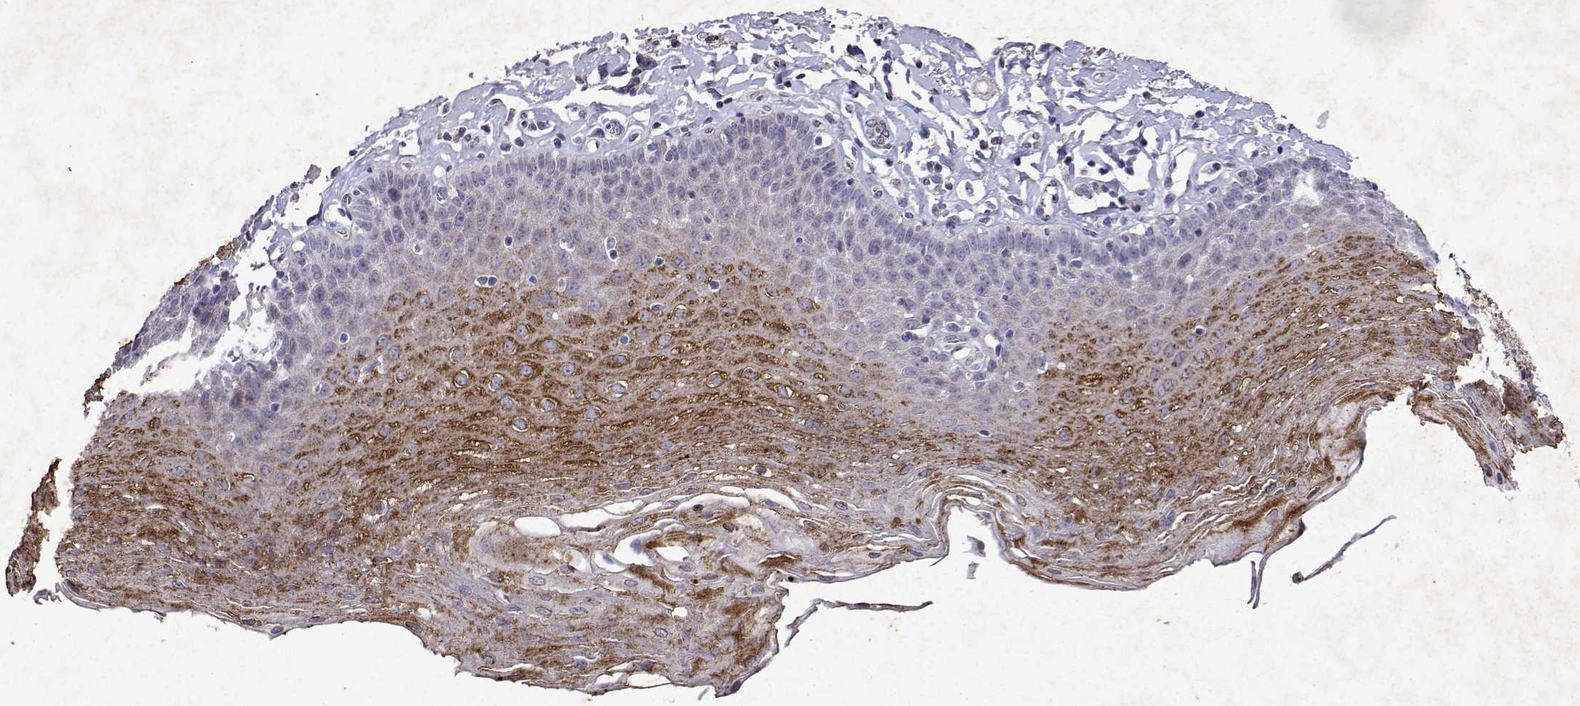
{"staining": {"intensity": "moderate", "quantity": "25%-75%", "location": "cytoplasmic/membranous"}, "tissue": "esophagus", "cell_type": "Squamous epithelial cells", "image_type": "normal", "snomed": [{"axis": "morphology", "description": "Normal tissue, NOS"}, {"axis": "topography", "description": "Esophagus"}], "caption": "This is an image of IHC staining of benign esophagus, which shows moderate positivity in the cytoplasmic/membranous of squamous epithelial cells.", "gene": "DUSP28", "patient": {"sex": "female", "age": 81}}